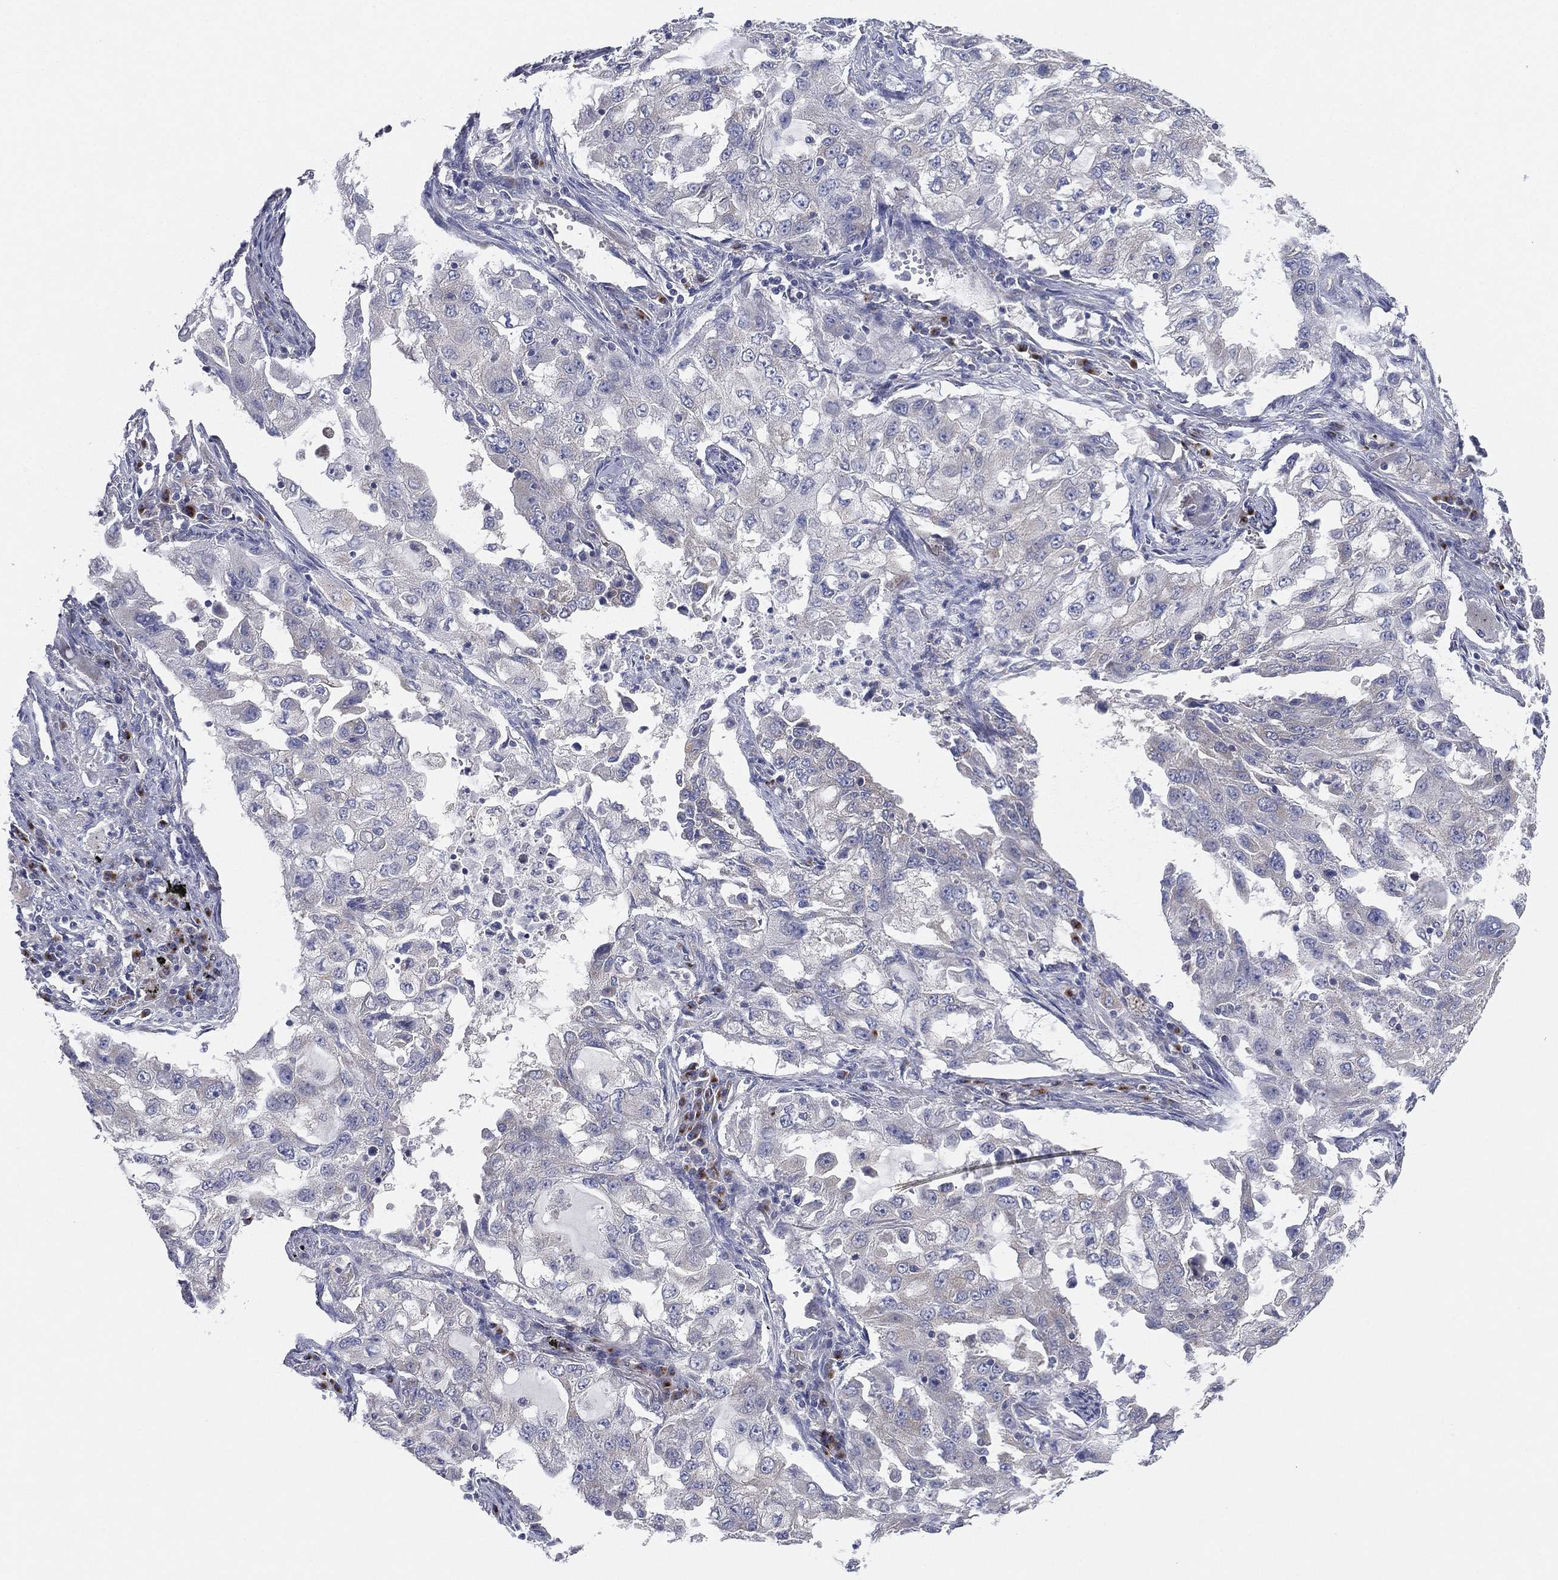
{"staining": {"intensity": "negative", "quantity": "none", "location": "none"}, "tissue": "lung cancer", "cell_type": "Tumor cells", "image_type": "cancer", "snomed": [{"axis": "morphology", "description": "Adenocarcinoma, NOS"}, {"axis": "topography", "description": "Lung"}], "caption": "Tumor cells are negative for brown protein staining in lung adenocarcinoma. (Stains: DAB IHC with hematoxylin counter stain, Microscopy: brightfield microscopy at high magnification).", "gene": "ATP8A2", "patient": {"sex": "female", "age": 61}}